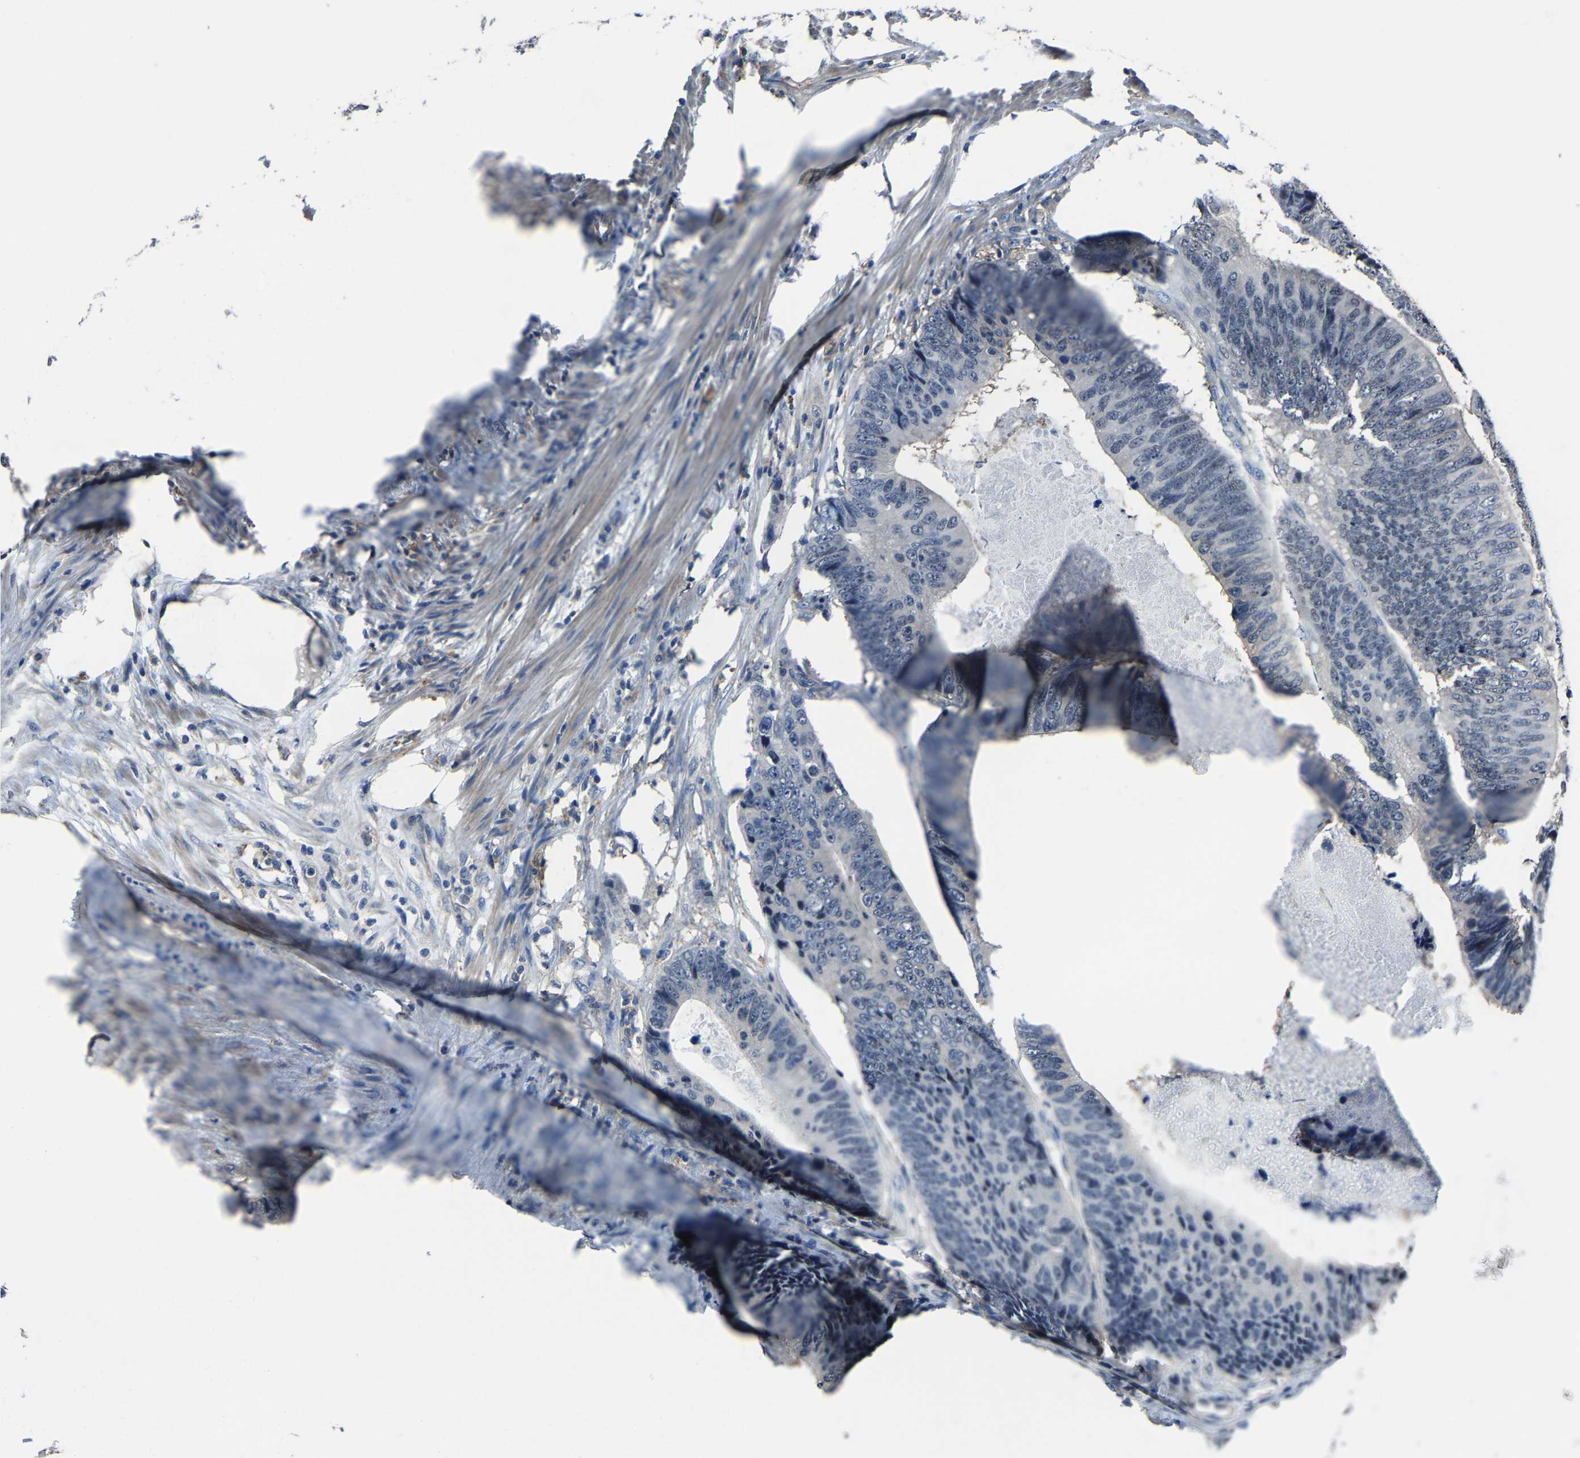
{"staining": {"intensity": "negative", "quantity": "none", "location": "none"}, "tissue": "colorectal cancer", "cell_type": "Tumor cells", "image_type": "cancer", "snomed": [{"axis": "morphology", "description": "Adenocarcinoma, NOS"}, {"axis": "topography", "description": "Colon"}], "caption": "An image of human colorectal cancer (adenocarcinoma) is negative for staining in tumor cells.", "gene": "STRBP", "patient": {"sex": "male", "age": 56}}